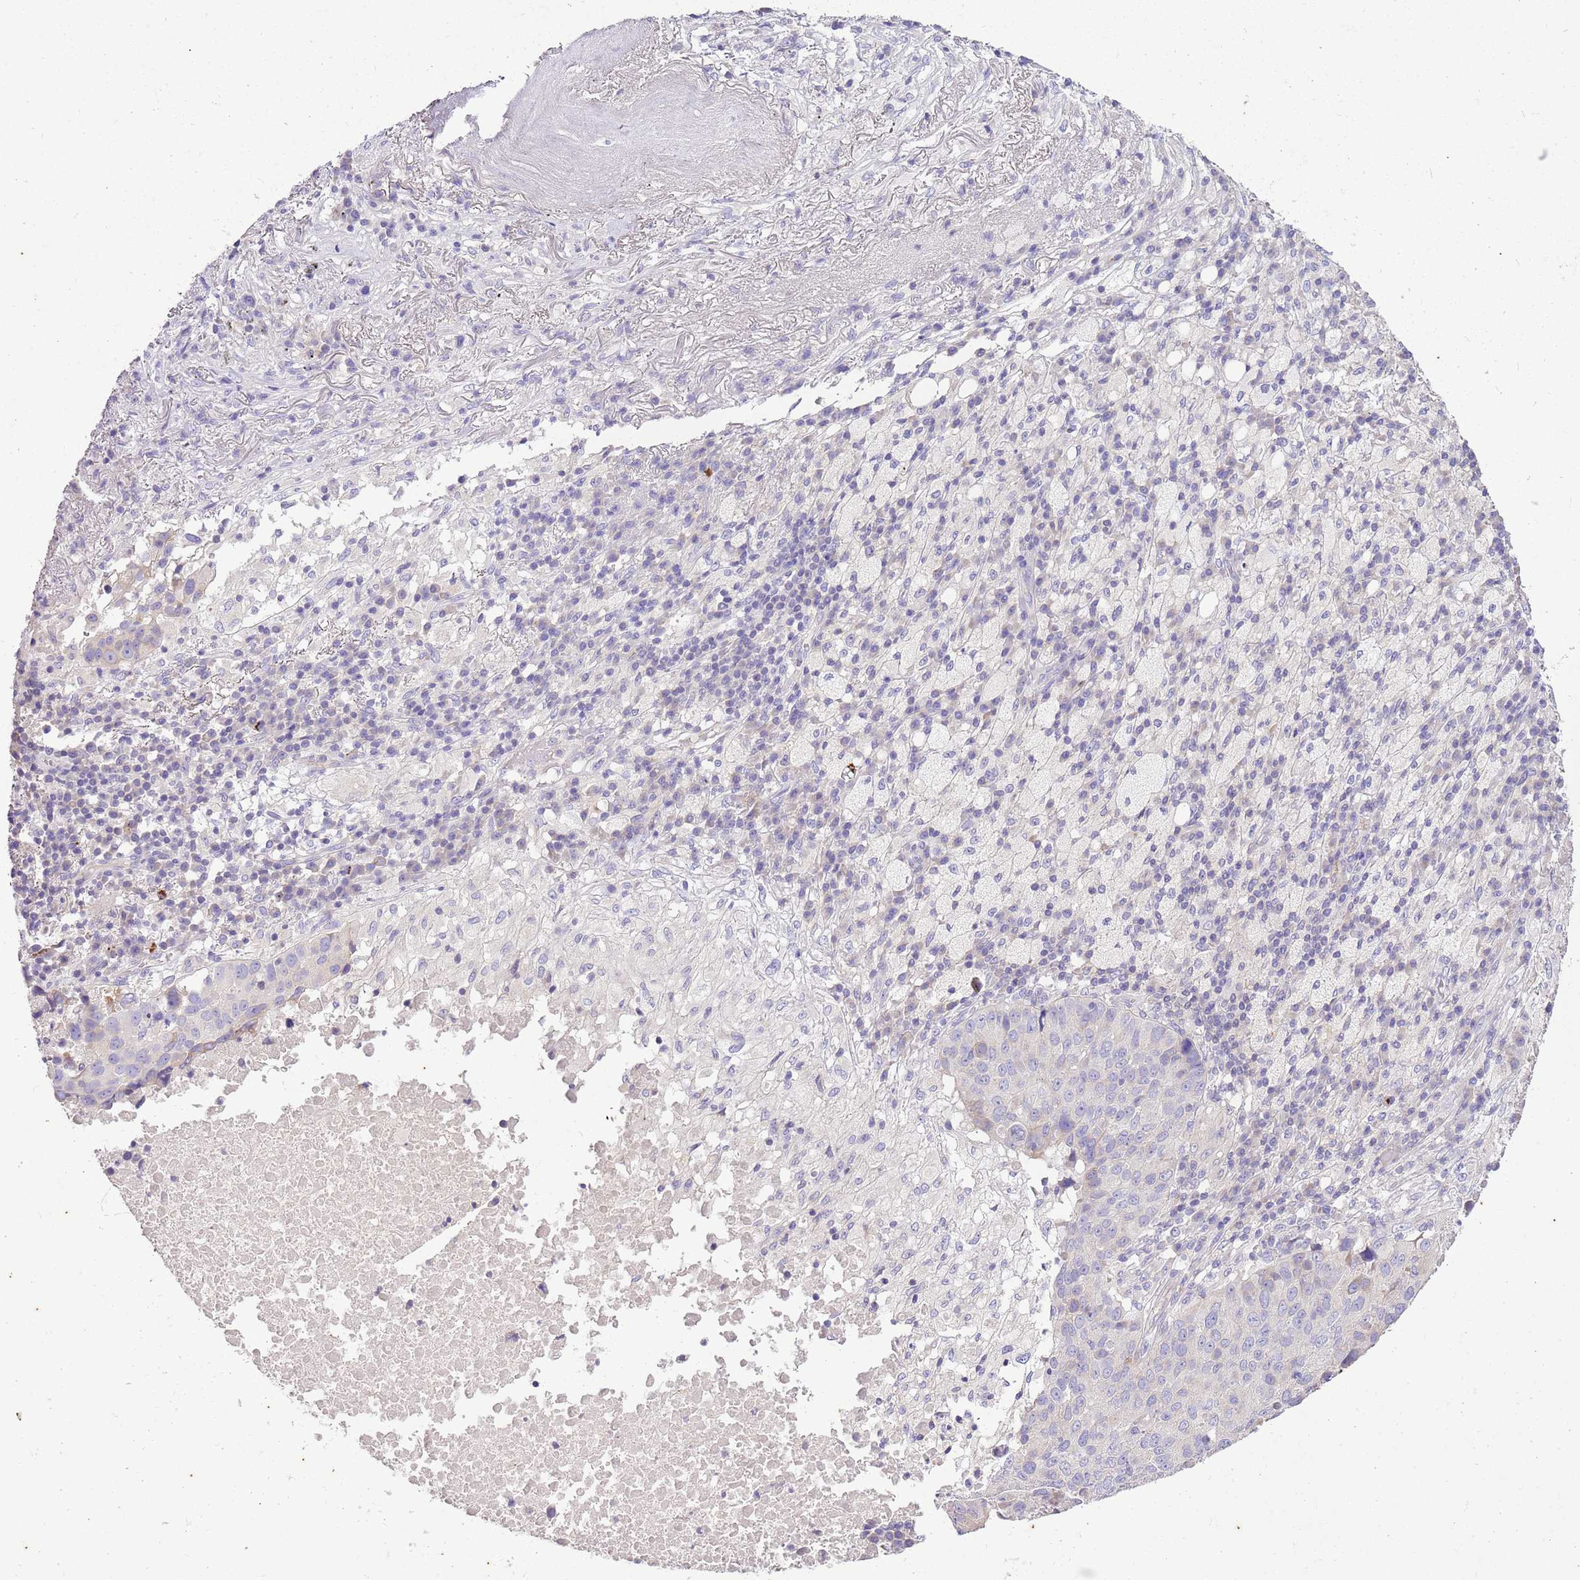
{"staining": {"intensity": "negative", "quantity": "none", "location": "none"}, "tissue": "lung cancer", "cell_type": "Tumor cells", "image_type": "cancer", "snomed": [{"axis": "morphology", "description": "Squamous cell carcinoma, NOS"}, {"axis": "topography", "description": "Lung"}], "caption": "This is an immunohistochemistry micrograph of human squamous cell carcinoma (lung). There is no positivity in tumor cells.", "gene": "GLCE", "patient": {"sex": "male", "age": 73}}